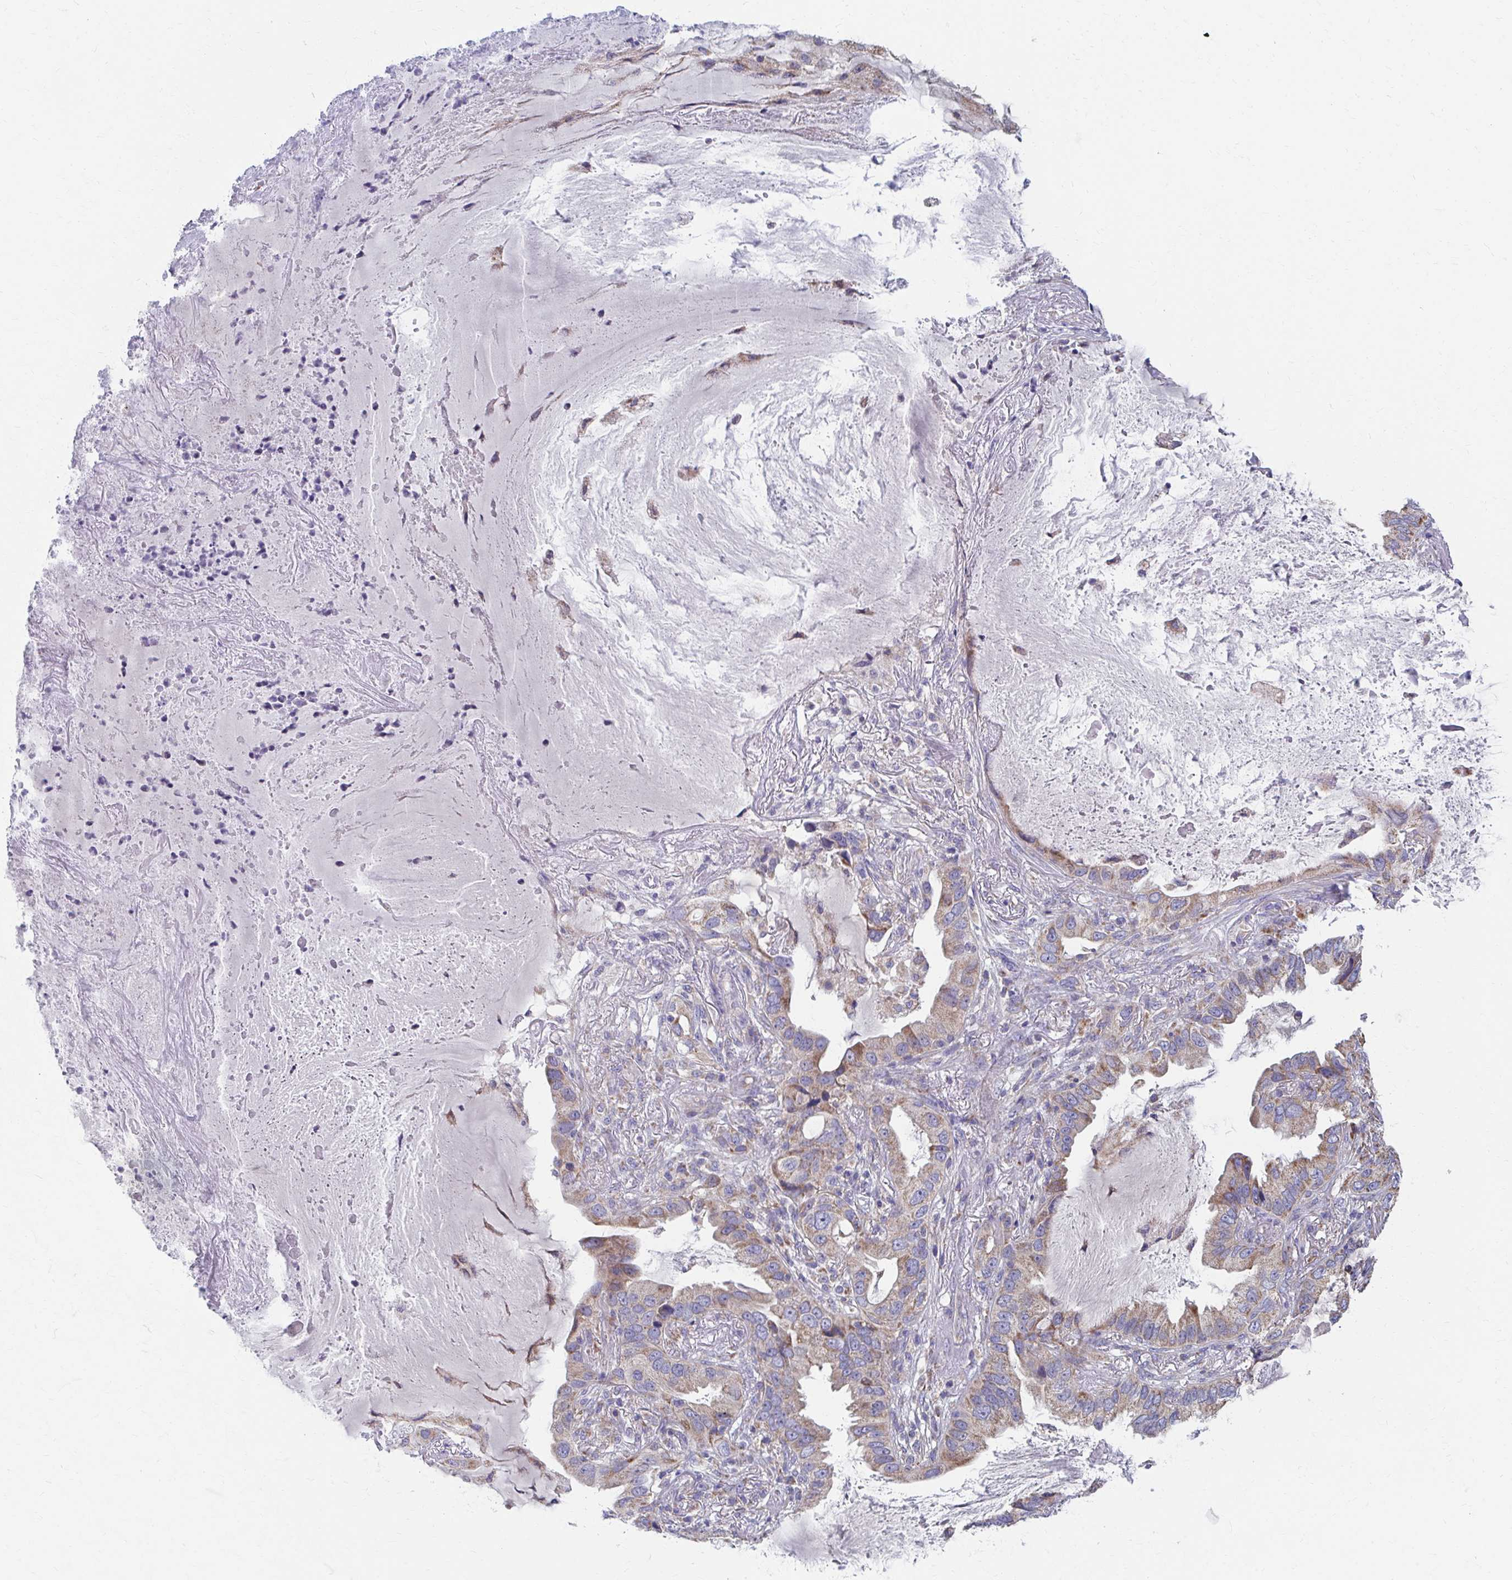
{"staining": {"intensity": "weak", "quantity": ">75%", "location": "cytoplasmic/membranous"}, "tissue": "lung cancer", "cell_type": "Tumor cells", "image_type": "cancer", "snomed": [{"axis": "morphology", "description": "Adenocarcinoma, NOS"}, {"axis": "topography", "description": "Lung"}], "caption": "DAB immunohistochemical staining of human lung cancer exhibits weak cytoplasmic/membranous protein positivity in approximately >75% of tumor cells.", "gene": "RCC1L", "patient": {"sex": "female", "age": 69}}